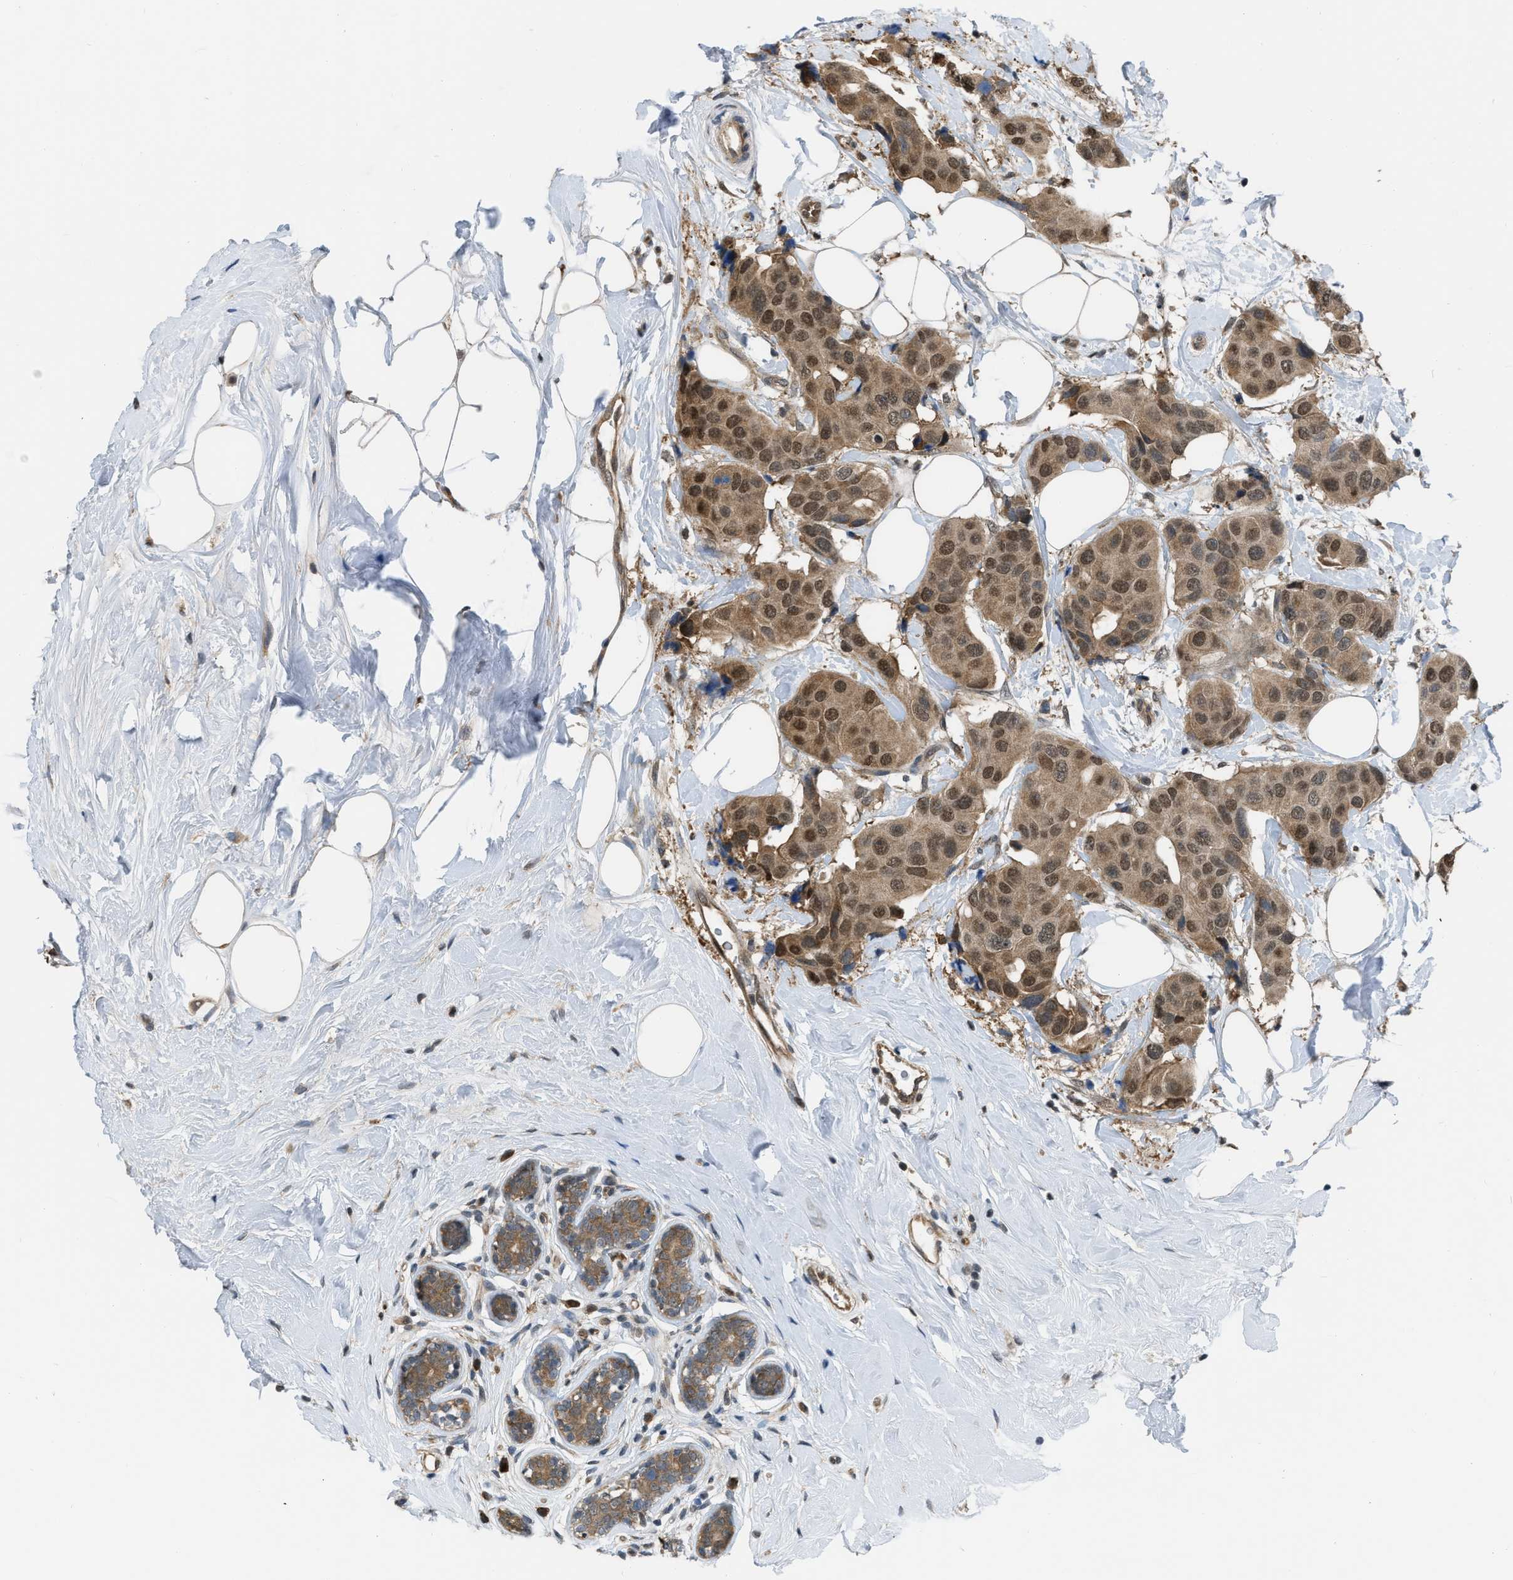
{"staining": {"intensity": "moderate", "quantity": ">75%", "location": "cytoplasmic/membranous,nuclear"}, "tissue": "breast cancer", "cell_type": "Tumor cells", "image_type": "cancer", "snomed": [{"axis": "morphology", "description": "Normal tissue, NOS"}, {"axis": "morphology", "description": "Duct carcinoma"}, {"axis": "topography", "description": "Breast"}], "caption": "Approximately >75% of tumor cells in human breast cancer exhibit moderate cytoplasmic/membranous and nuclear protein positivity as visualized by brown immunohistochemical staining.", "gene": "BCL7C", "patient": {"sex": "female", "age": 39}}